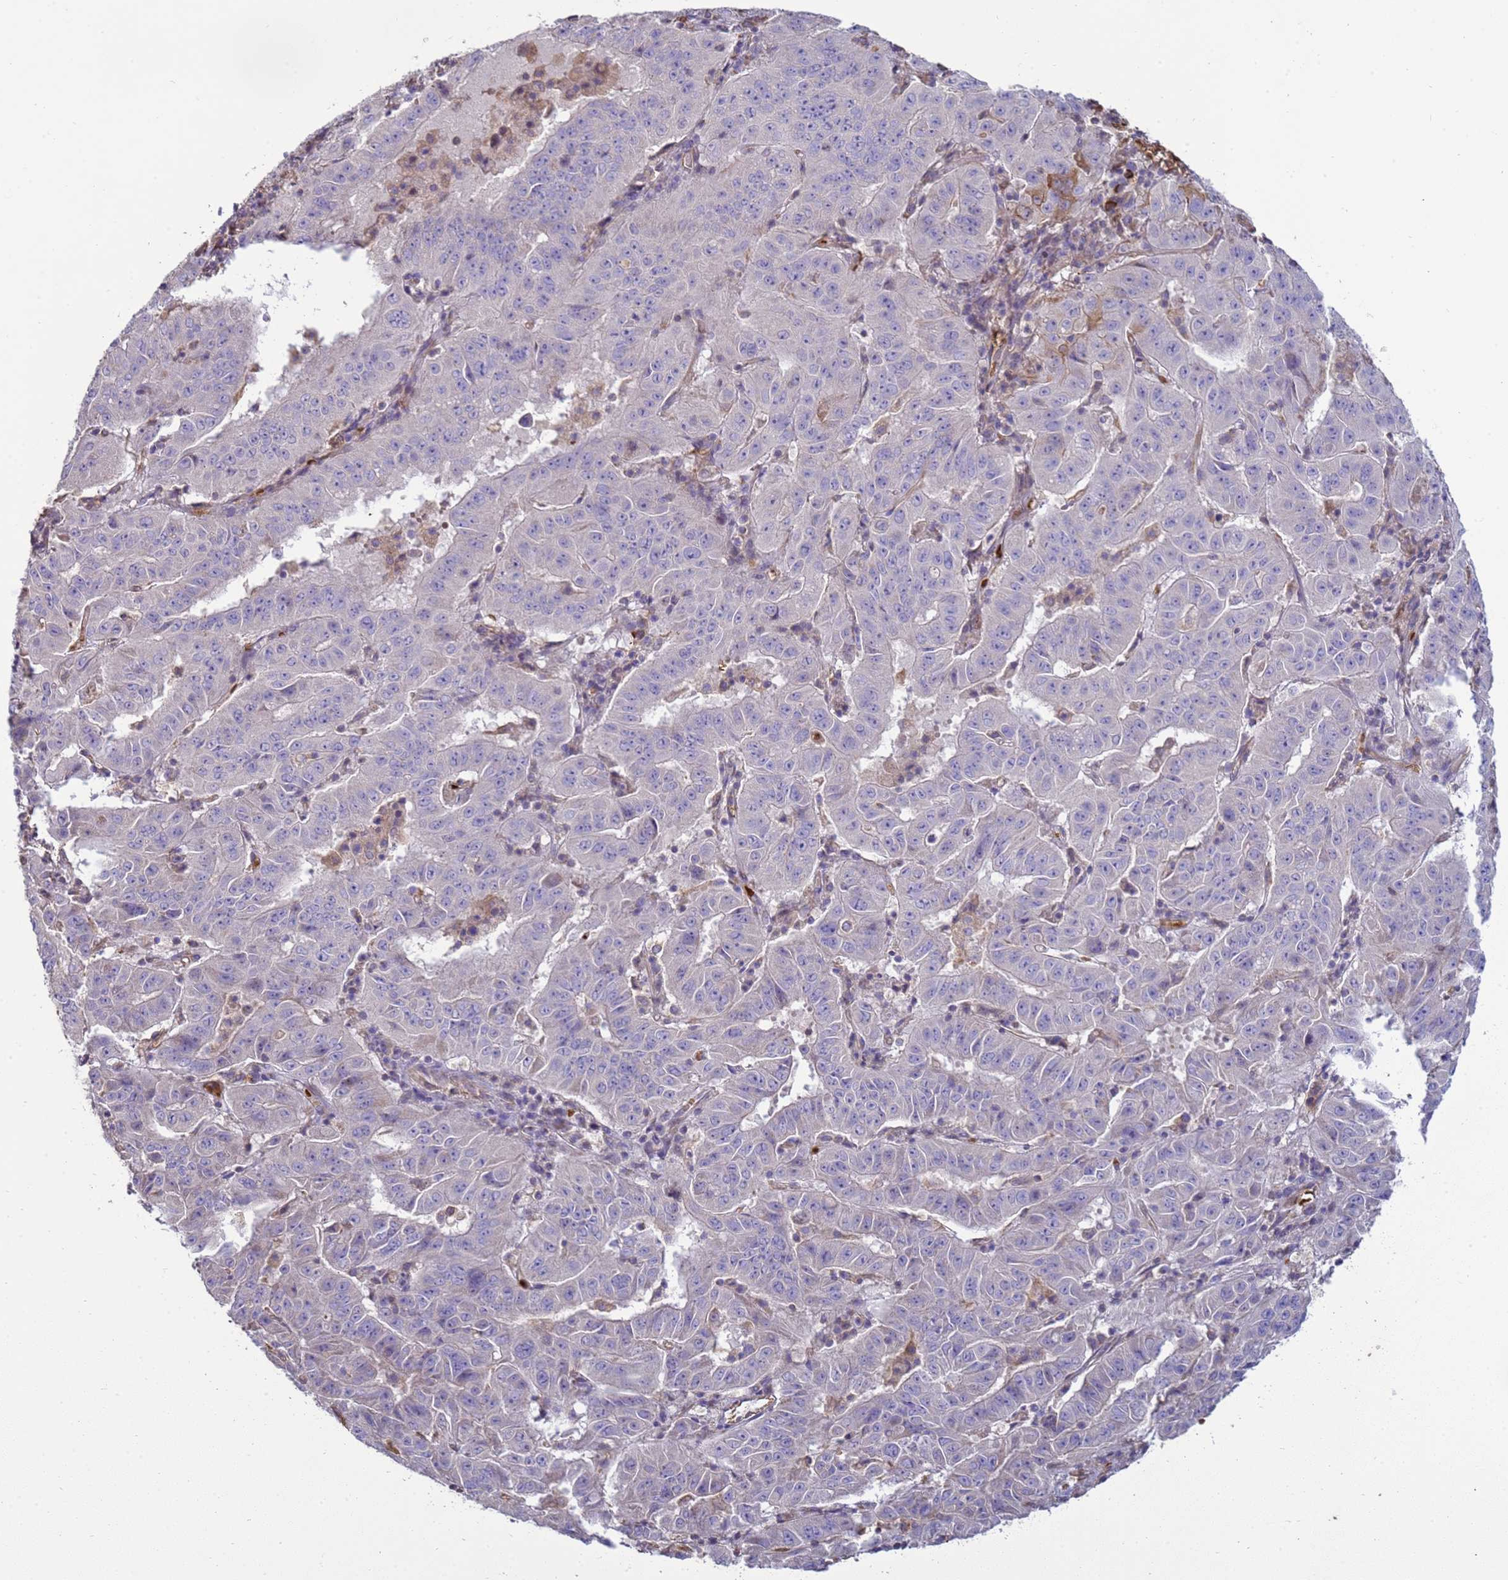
{"staining": {"intensity": "negative", "quantity": "none", "location": "none"}, "tissue": "pancreatic cancer", "cell_type": "Tumor cells", "image_type": "cancer", "snomed": [{"axis": "morphology", "description": "Adenocarcinoma, NOS"}, {"axis": "topography", "description": "Pancreas"}], "caption": "The histopathology image demonstrates no significant staining in tumor cells of adenocarcinoma (pancreatic).", "gene": "SGIP1", "patient": {"sex": "male", "age": 63}}